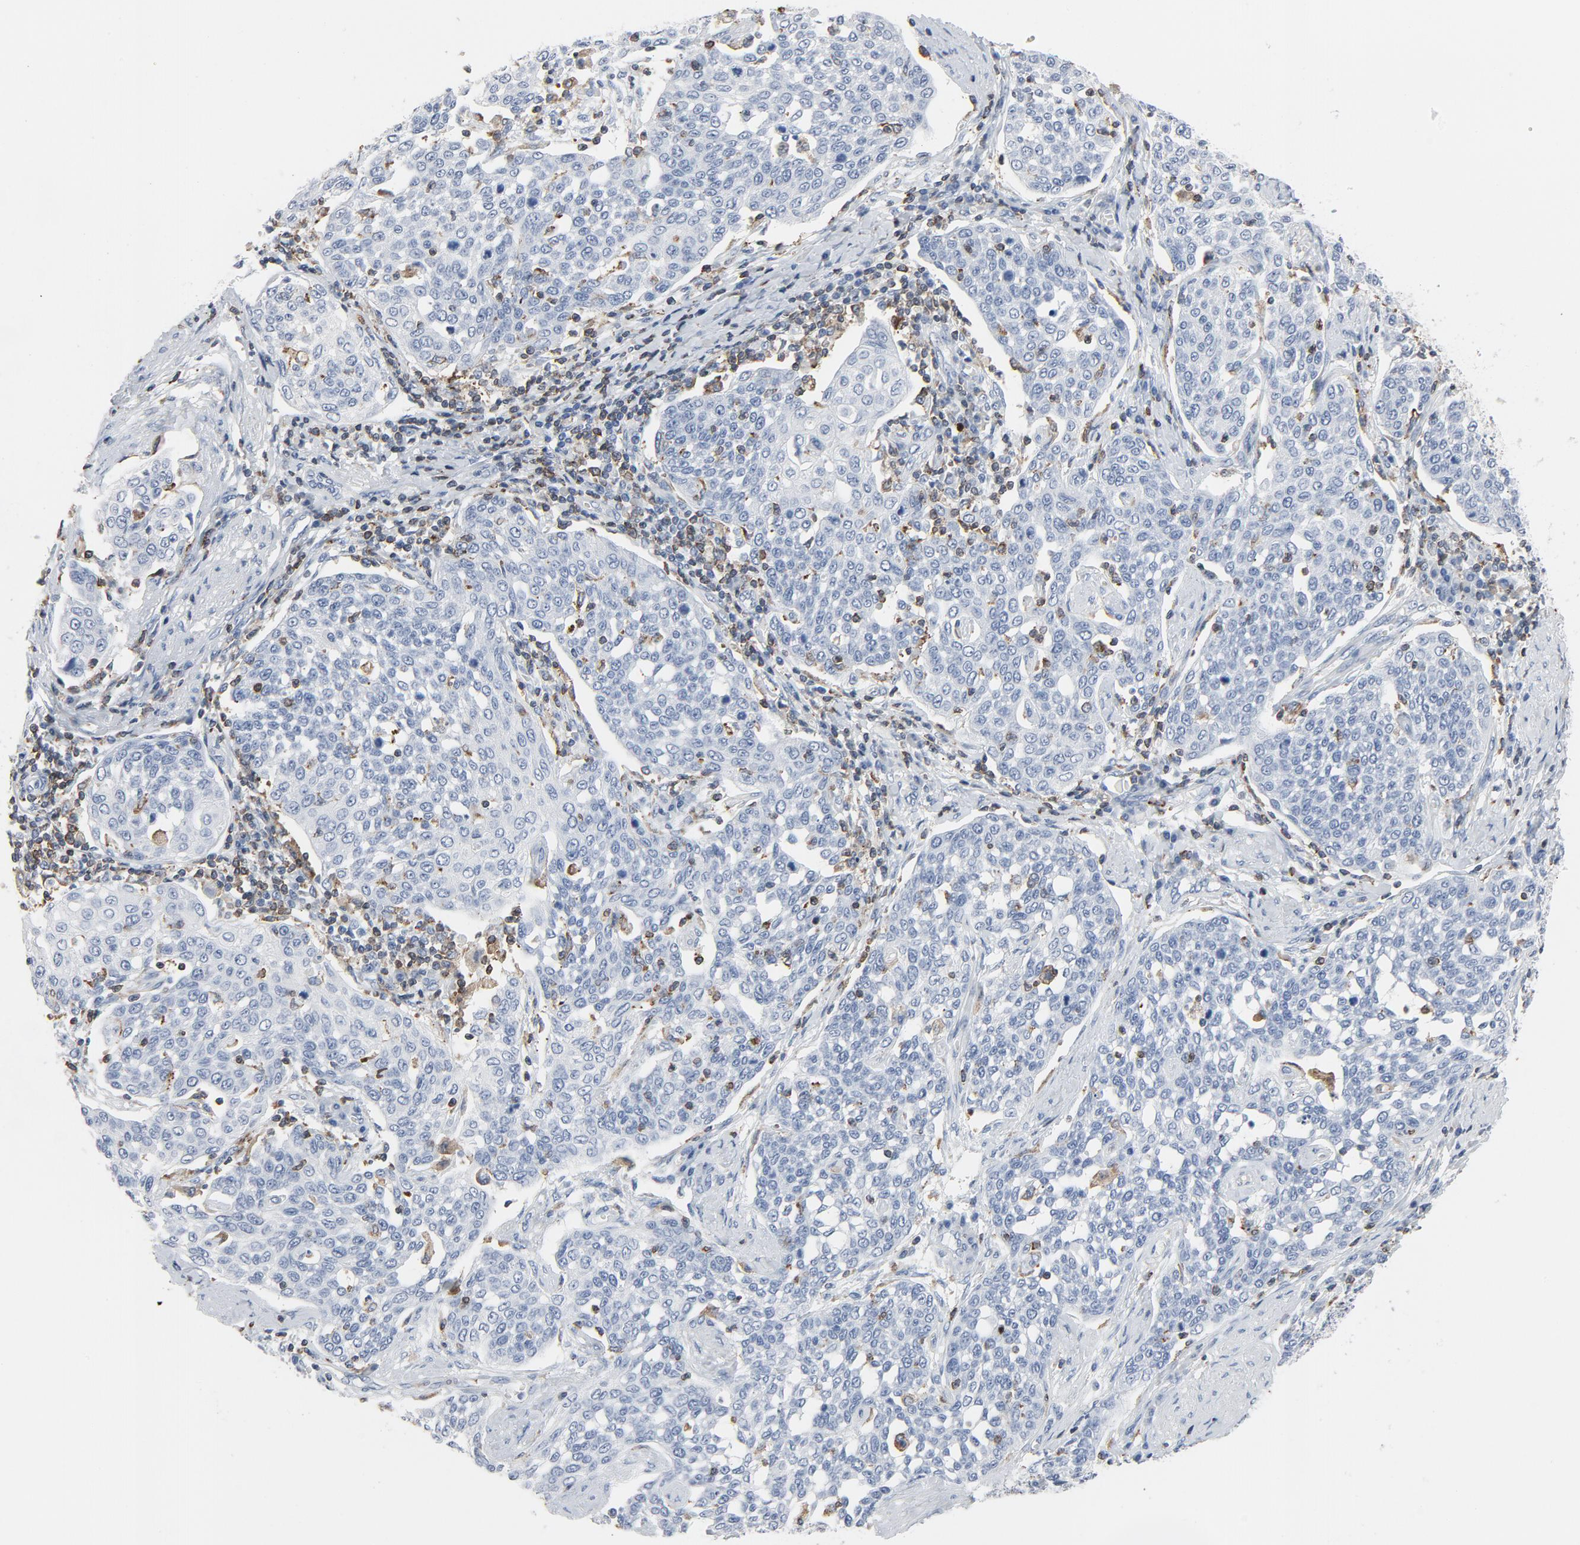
{"staining": {"intensity": "negative", "quantity": "none", "location": "none"}, "tissue": "cervical cancer", "cell_type": "Tumor cells", "image_type": "cancer", "snomed": [{"axis": "morphology", "description": "Squamous cell carcinoma, NOS"}, {"axis": "topography", "description": "Cervix"}], "caption": "Cervical cancer was stained to show a protein in brown. There is no significant positivity in tumor cells. (DAB (3,3'-diaminobenzidine) immunohistochemistry (IHC), high magnification).", "gene": "LCP2", "patient": {"sex": "female", "age": 34}}